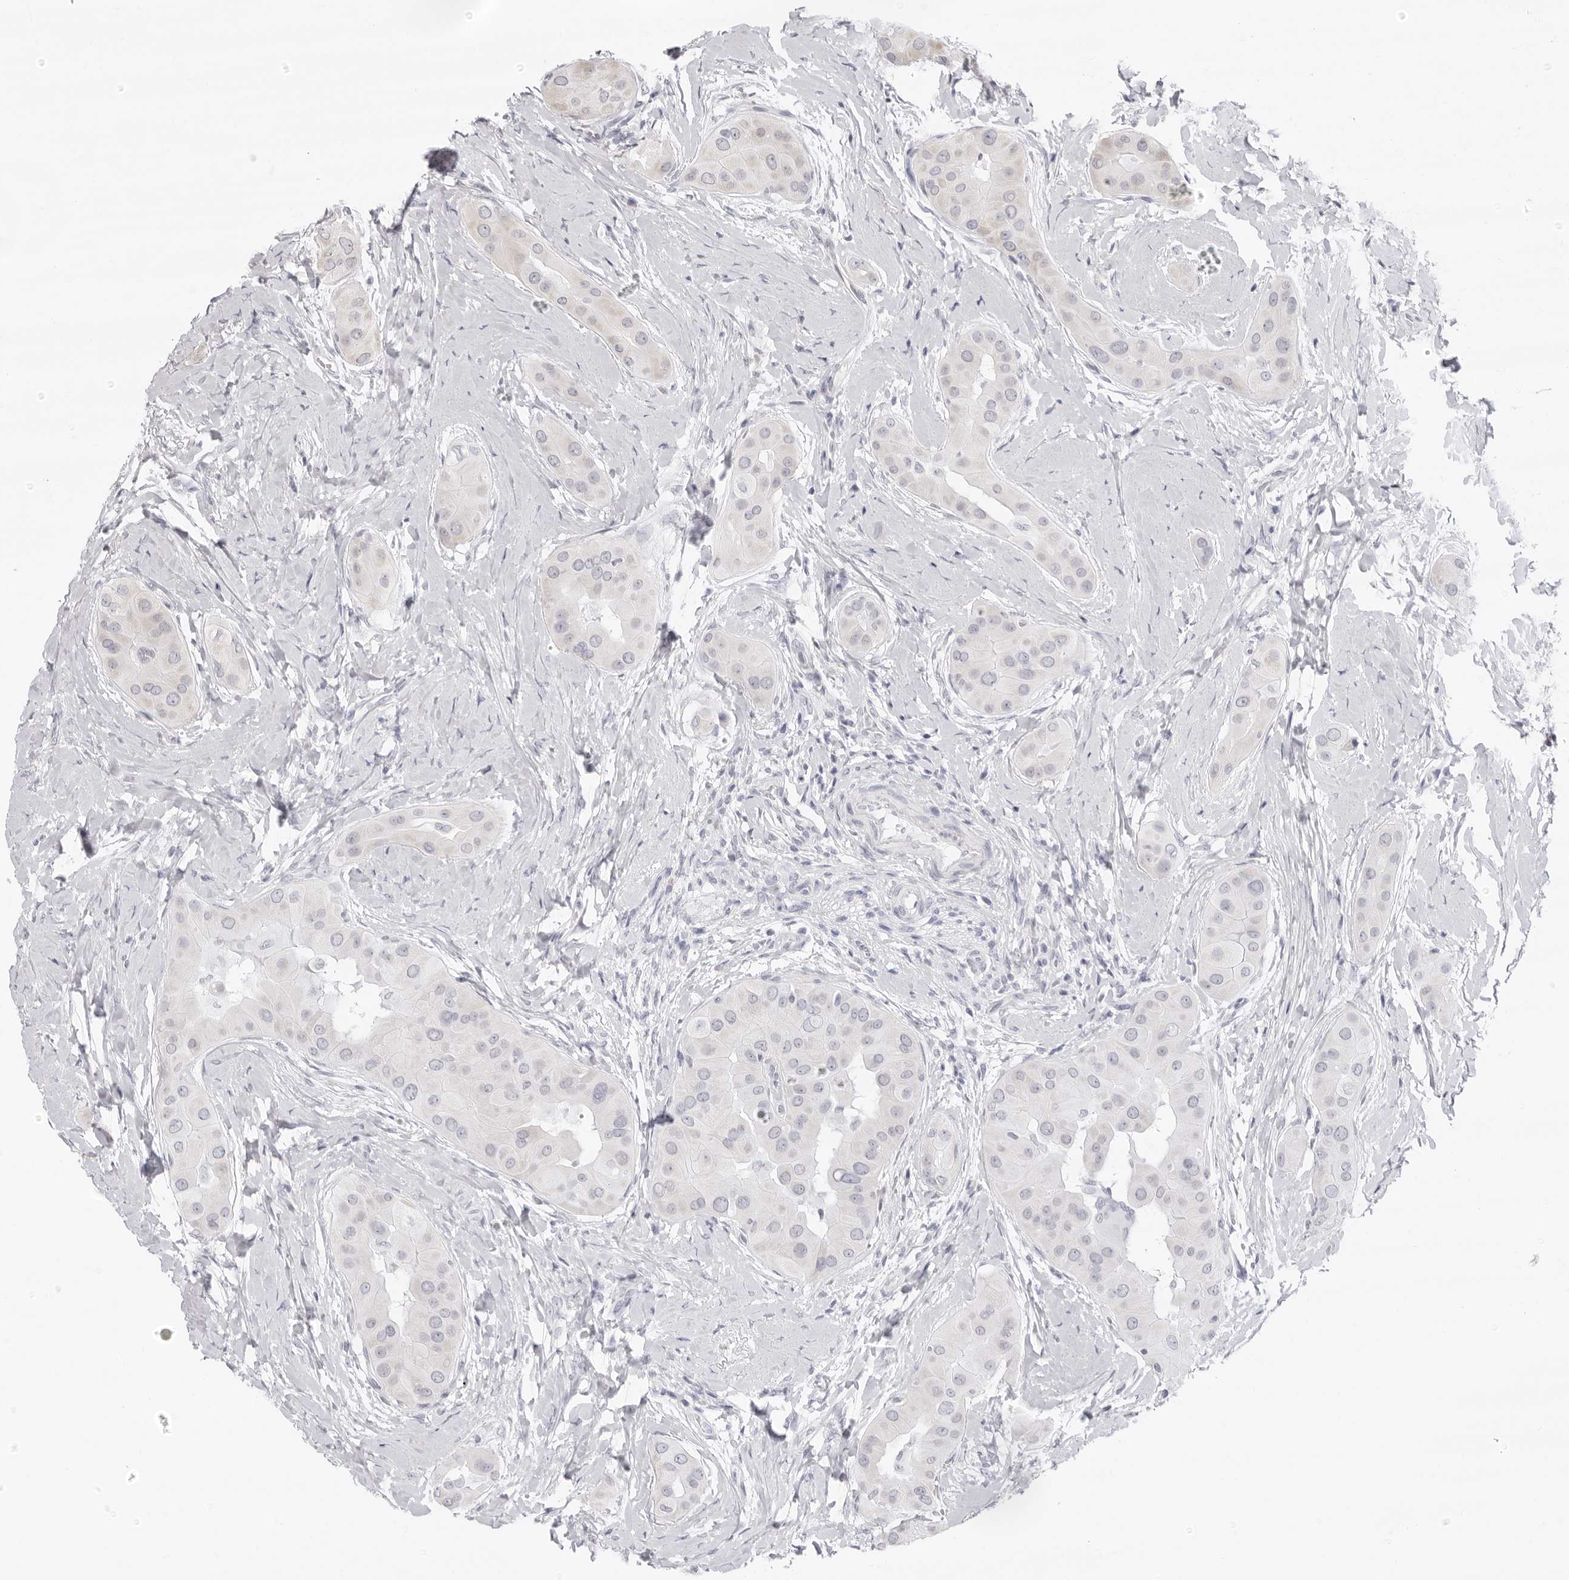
{"staining": {"intensity": "negative", "quantity": "none", "location": "none"}, "tissue": "thyroid cancer", "cell_type": "Tumor cells", "image_type": "cancer", "snomed": [{"axis": "morphology", "description": "Papillary adenocarcinoma, NOS"}, {"axis": "topography", "description": "Thyroid gland"}], "caption": "Protein analysis of thyroid papillary adenocarcinoma demonstrates no significant staining in tumor cells.", "gene": "FDPS", "patient": {"sex": "male", "age": 33}}